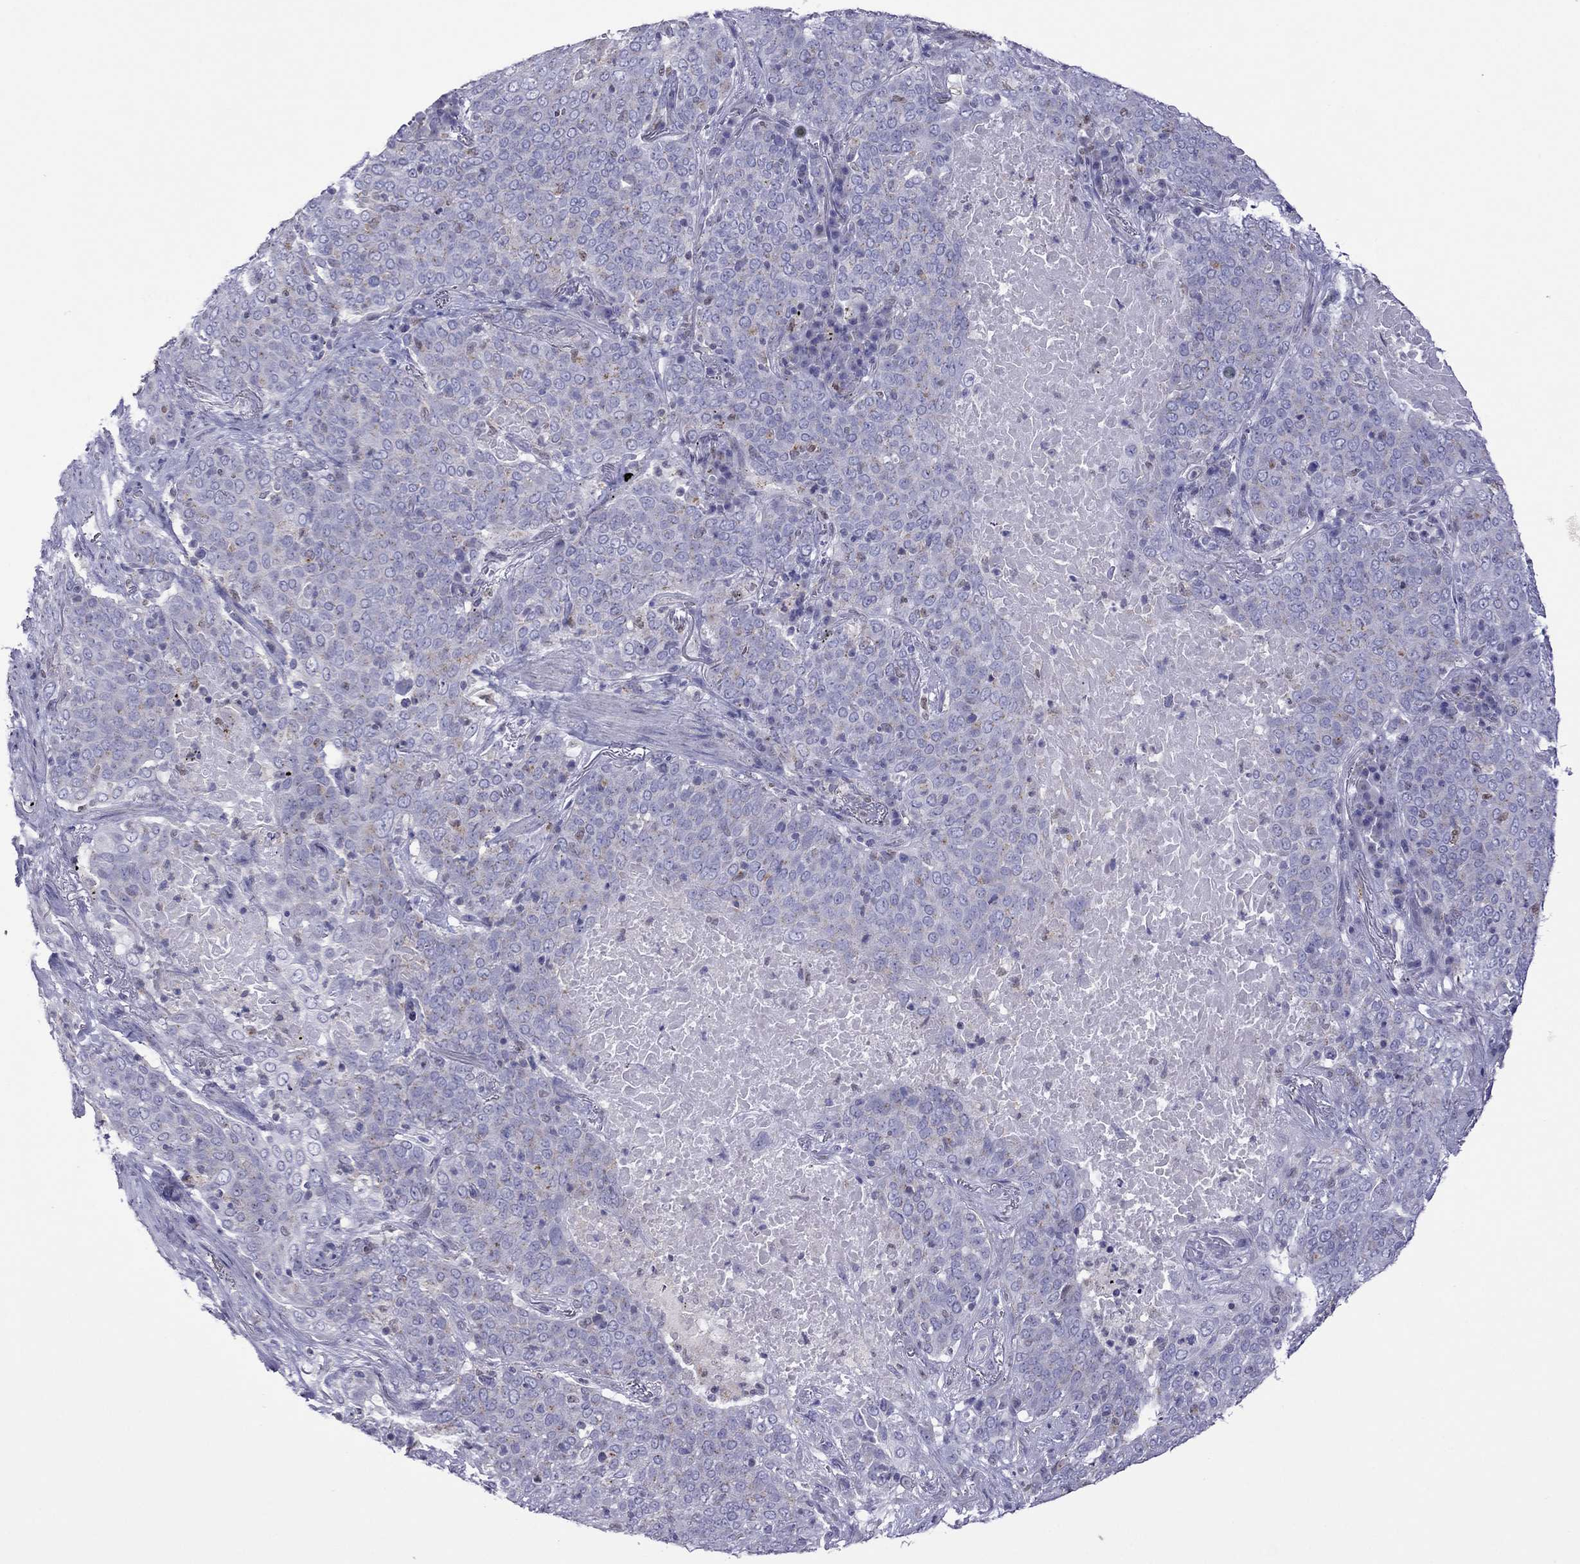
{"staining": {"intensity": "negative", "quantity": "none", "location": "none"}, "tissue": "lung cancer", "cell_type": "Tumor cells", "image_type": "cancer", "snomed": [{"axis": "morphology", "description": "Squamous cell carcinoma, NOS"}, {"axis": "topography", "description": "Lung"}], "caption": "The IHC histopathology image has no significant expression in tumor cells of lung squamous cell carcinoma tissue.", "gene": "MPZ", "patient": {"sex": "male", "age": 82}}